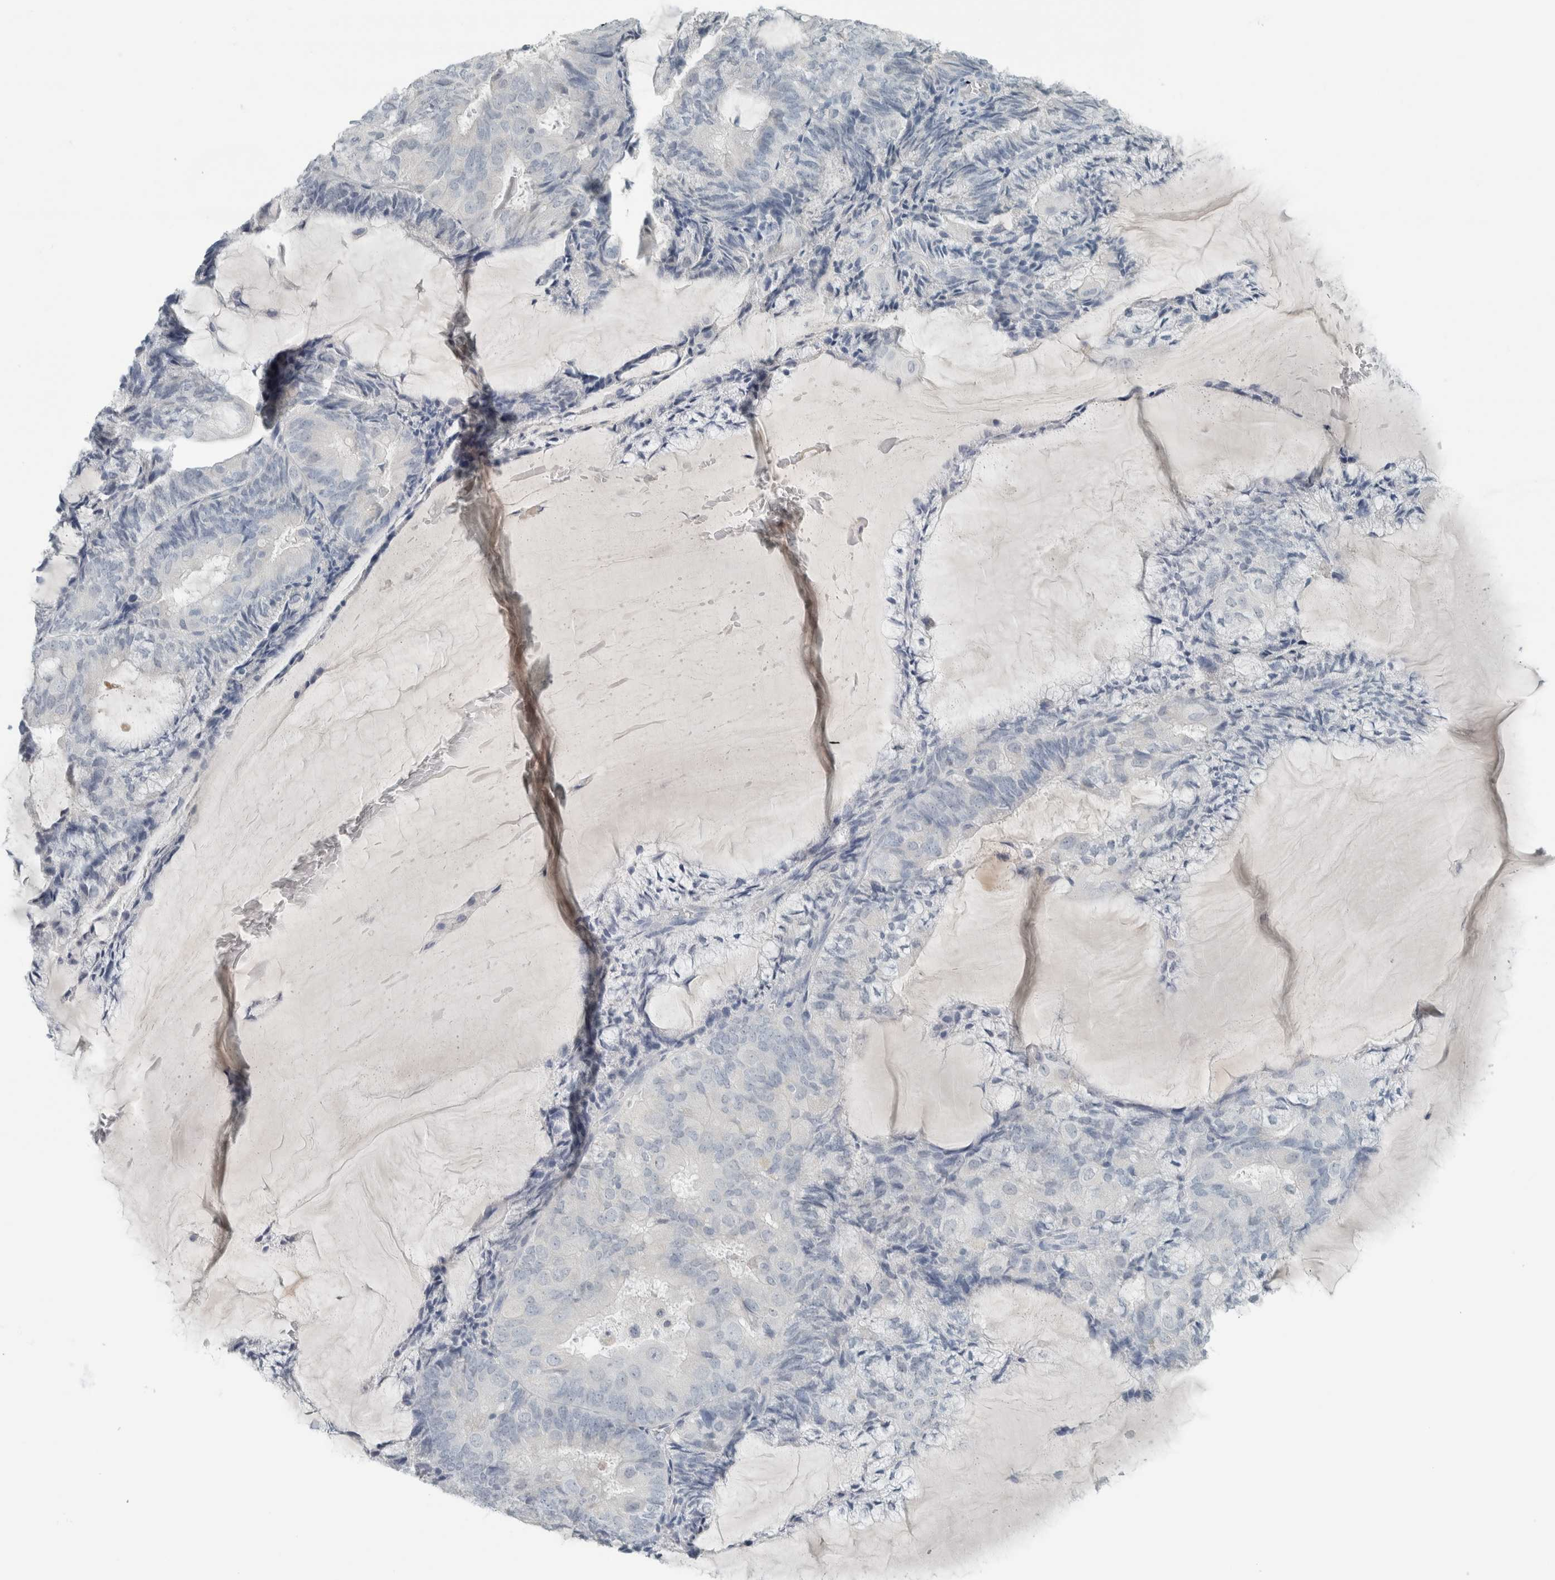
{"staining": {"intensity": "negative", "quantity": "none", "location": "none"}, "tissue": "endometrial cancer", "cell_type": "Tumor cells", "image_type": "cancer", "snomed": [{"axis": "morphology", "description": "Adenocarcinoma, NOS"}, {"axis": "topography", "description": "Endometrium"}], "caption": "Immunohistochemistry photomicrograph of endometrial cancer stained for a protein (brown), which displays no staining in tumor cells.", "gene": "TRIT1", "patient": {"sex": "female", "age": 81}}